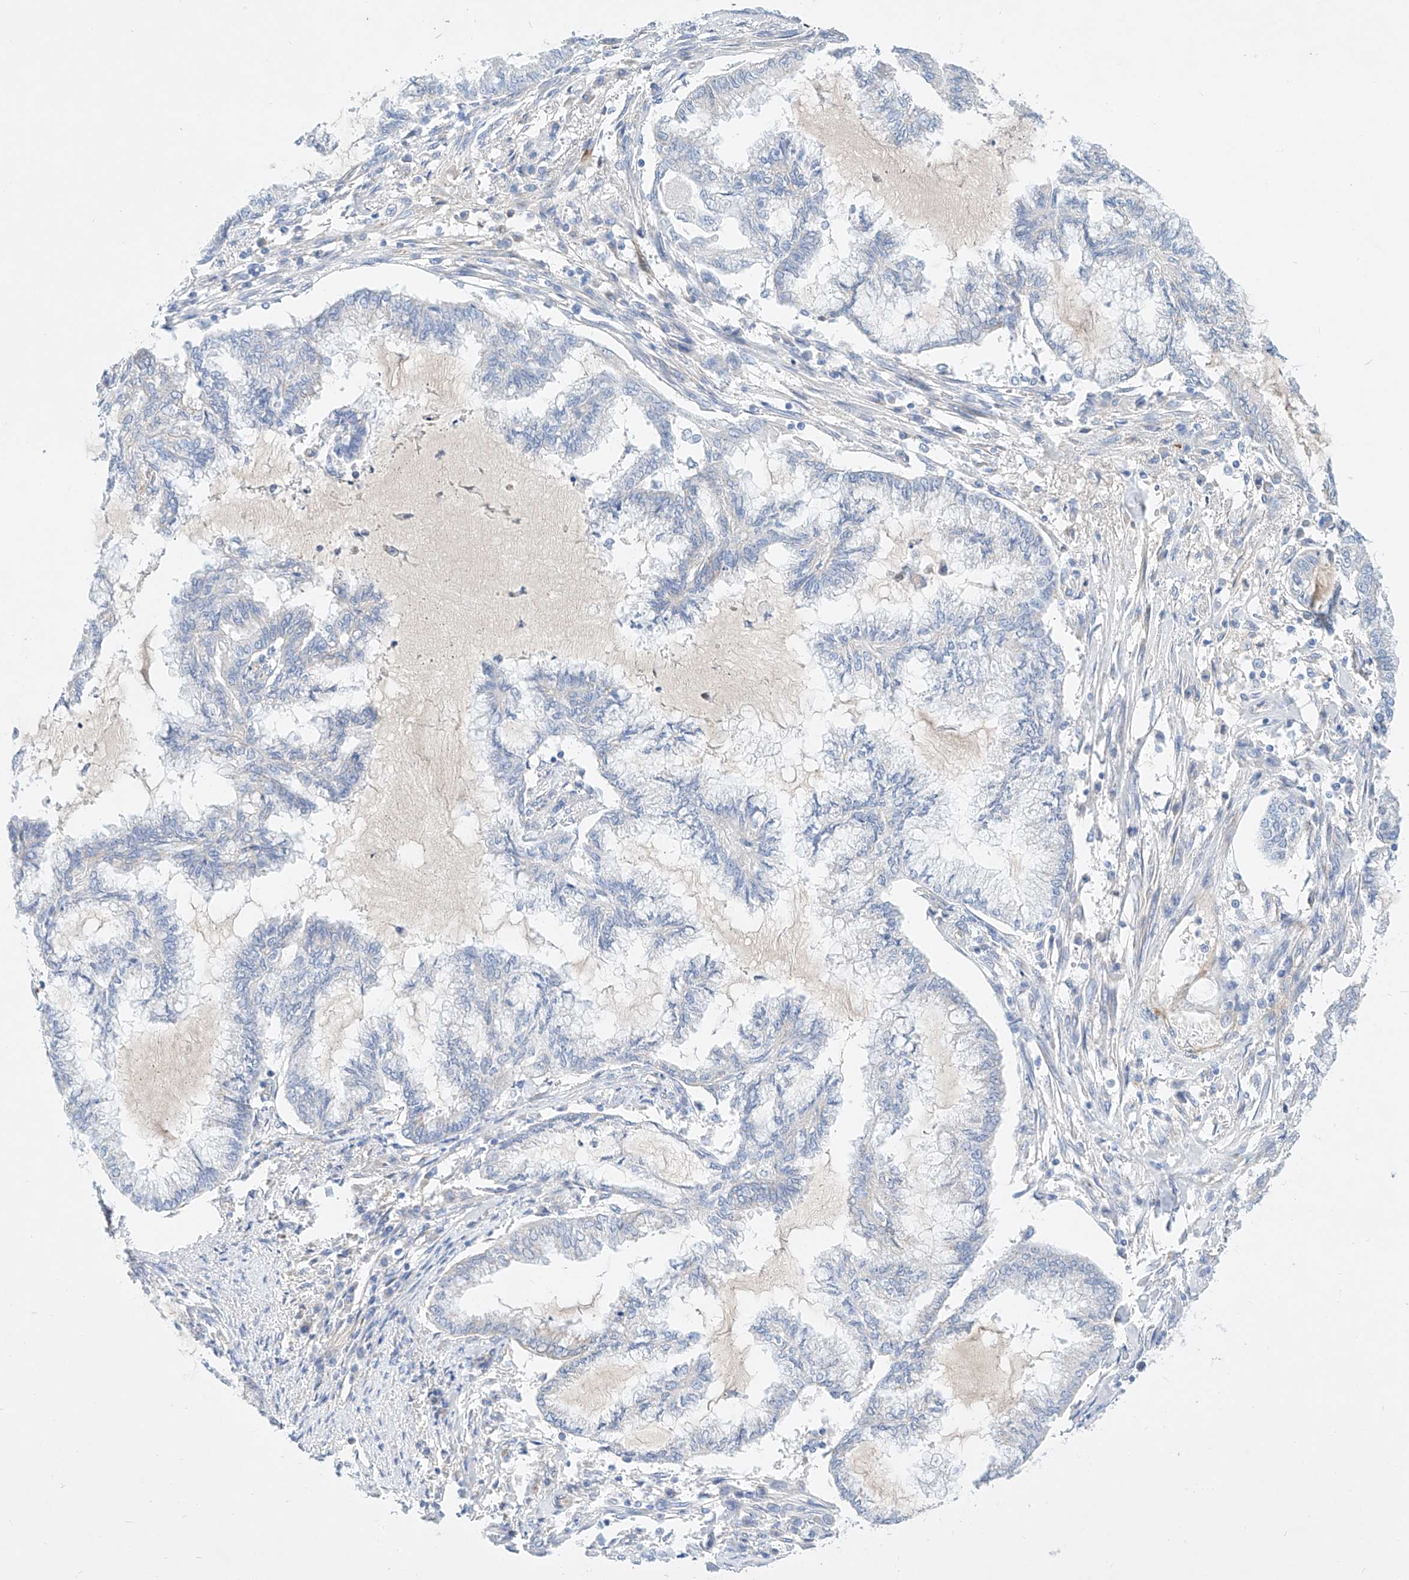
{"staining": {"intensity": "negative", "quantity": "none", "location": "none"}, "tissue": "endometrial cancer", "cell_type": "Tumor cells", "image_type": "cancer", "snomed": [{"axis": "morphology", "description": "Adenocarcinoma, NOS"}, {"axis": "topography", "description": "Endometrium"}], "caption": "IHC histopathology image of endometrial adenocarcinoma stained for a protein (brown), which shows no expression in tumor cells.", "gene": "SBSPON", "patient": {"sex": "female", "age": 86}}